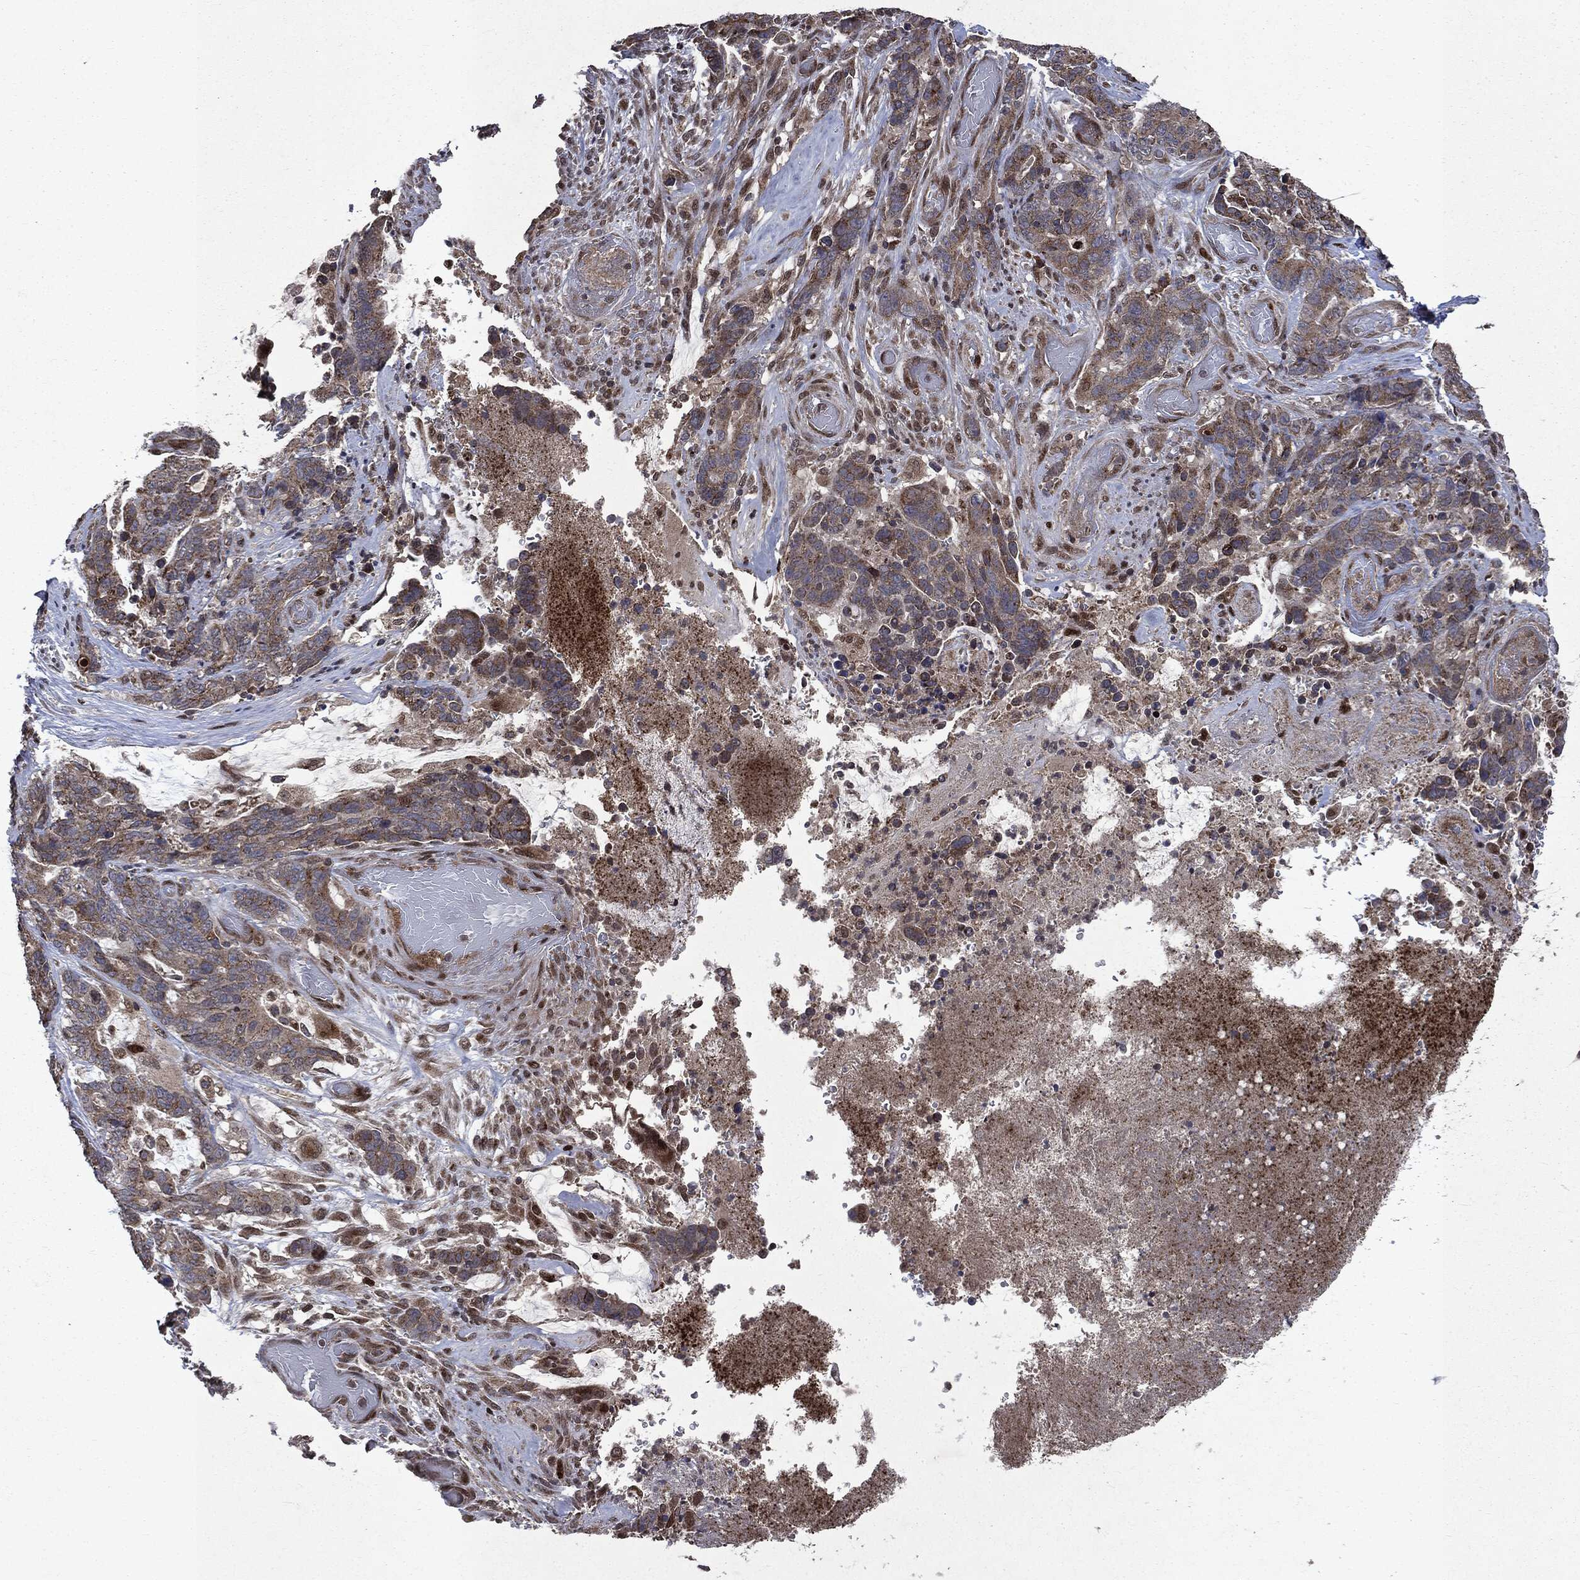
{"staining": {"intensity": "moderate", "quantity": "25%-75%", "location": "cytoplasmic/membranous"}, "tissue": "stomach cancer", "cell_type": "Tumor cells", "image_type": "cancer", "snomed": [{"axis": "morphology", "description": "Normal tissue, NOS"}, {"axis": "morphology", "description": "Adenocarcinoma, NOS"}, {"axis": "topography", "description": "Stomach"}], "caption": "Stomach adenocarcinoma stained for a protein displays moderate cytoplasmic/membranous positivity in tumor cells.", "gene": "PLPPR2", "patient": {"sex": "female", "age": 64}}